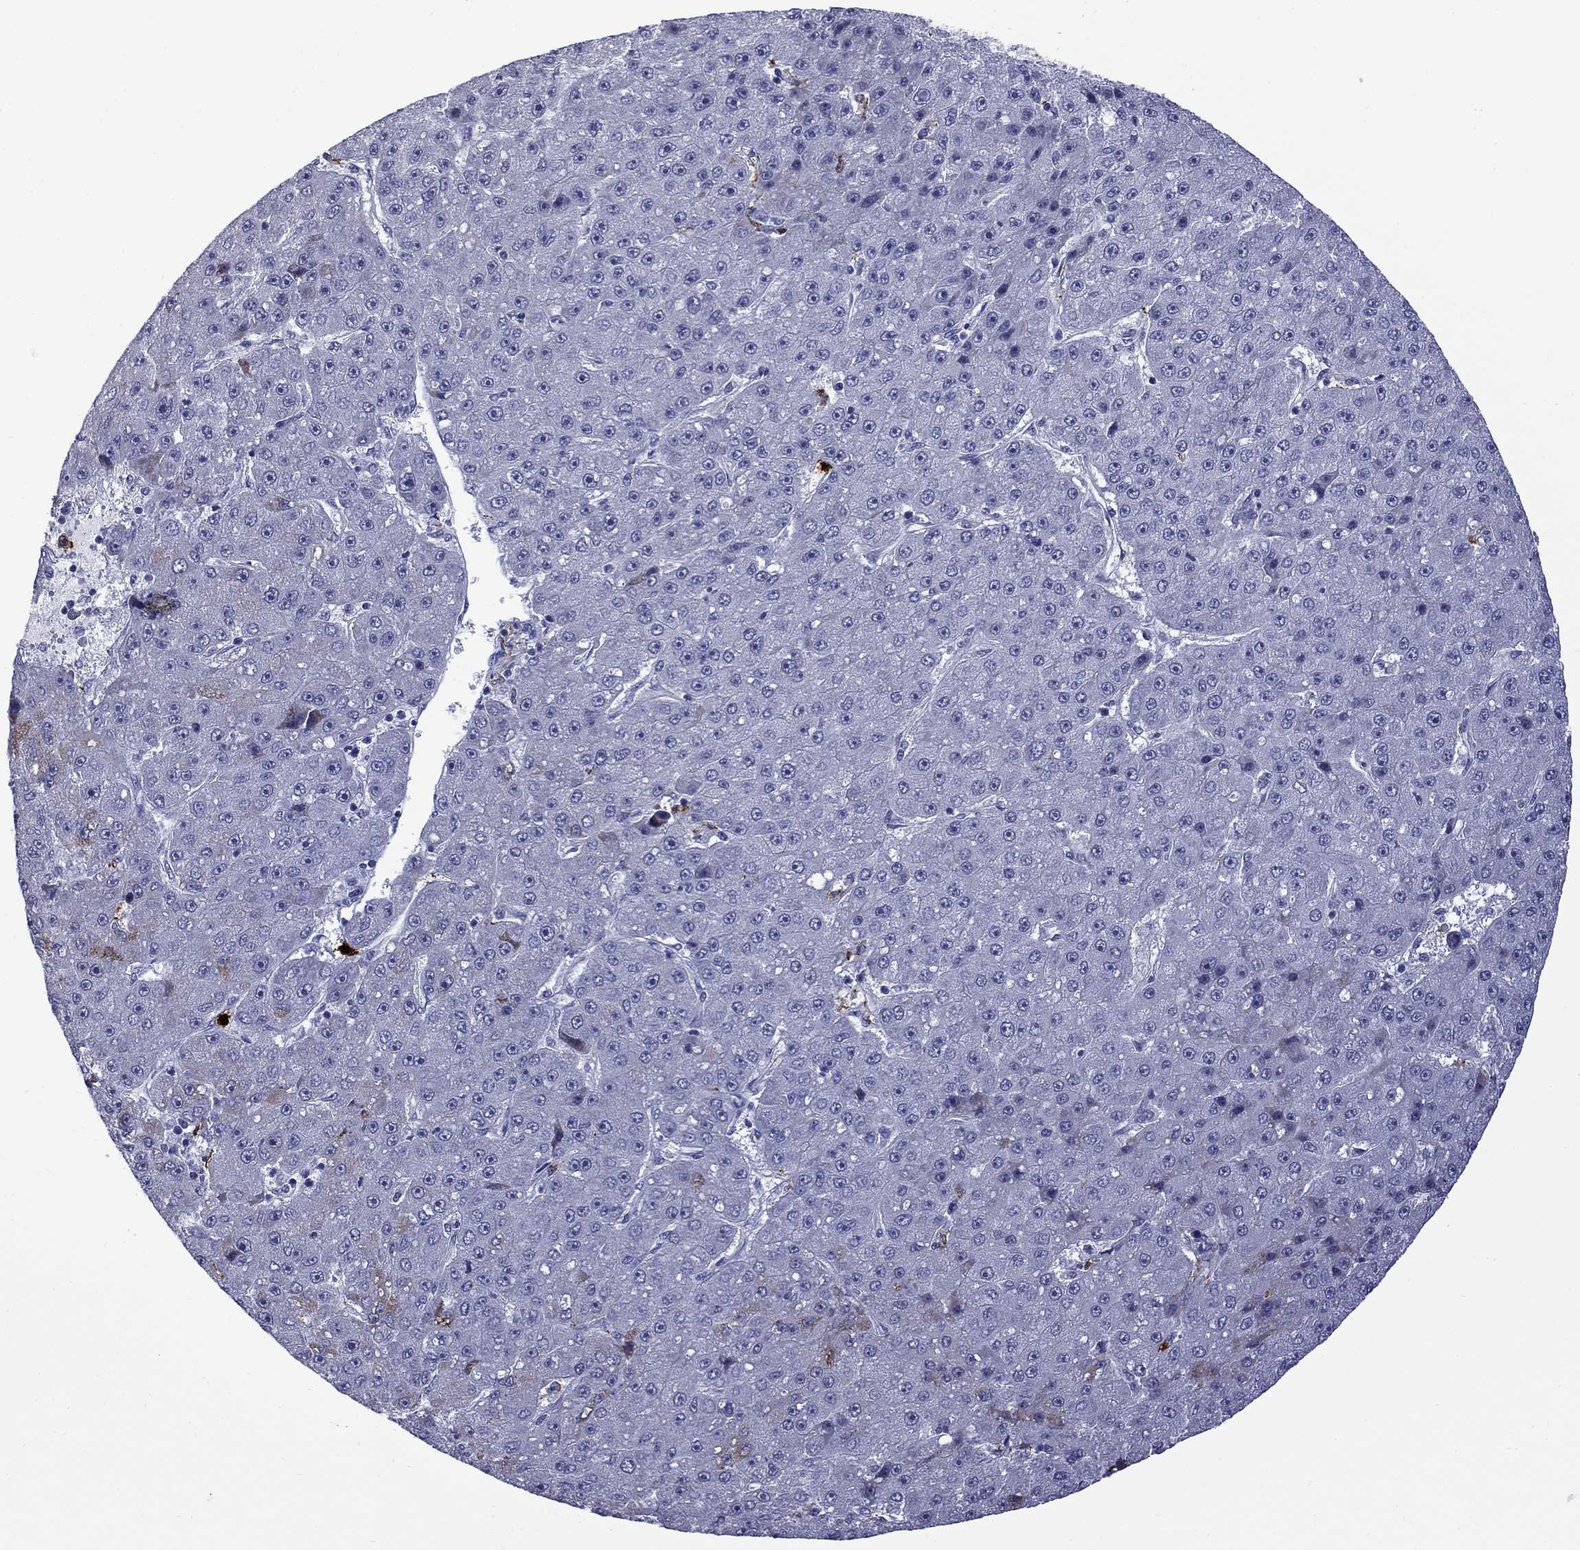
{"staining": {"intensity": "negative", "quantity": "none", "location": "none"}, "tissue": "liver cancer", "cell_type": "Tumor cells", "image_type": "cancer", "snomed": [{"axis": "morphology", "description": "Carcinoma, Hepatocellular, NOS"}, {"axis": "topography", "description": "Liver"}], "caption": "IHC image of neoplastic tissue: human liver cancer (hepatocellular carcinoma) stained with DAB shows no significant protein expression in tumor cells.", "gene": "TRIM29", "patient": {"sex": "male", "age": 67}}